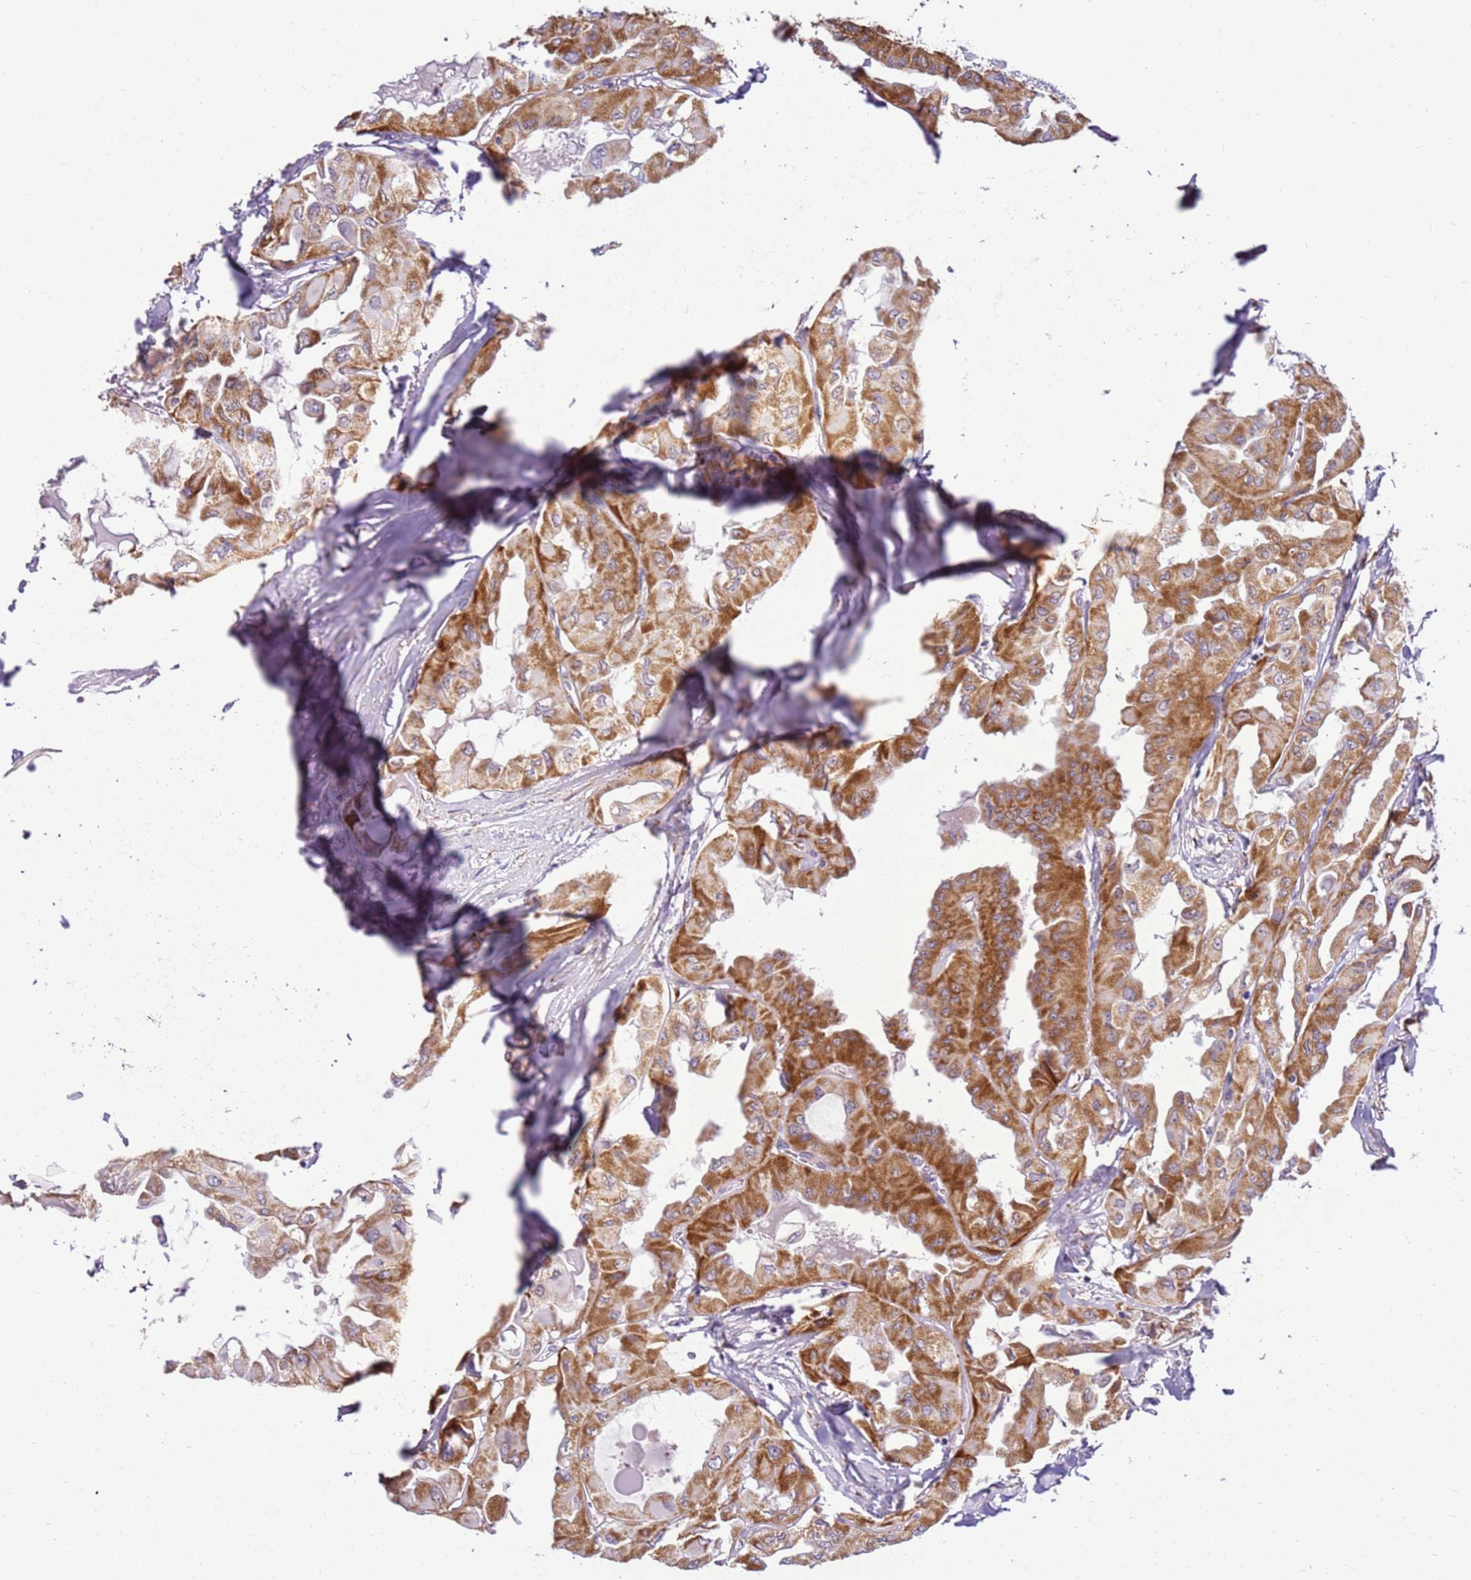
{"staining": {"intensity": "moderate", "quantity": ">75%", "location": "cytoplasmic/membranous"}, "tissue": "thyroid cancer", "cell_type": "Tumor cells", "image_type": "cancer", "snomed": [{"axis": "morphology", "description": "Normal tissue, NOS"}, {"axis": "morphology", "description": "Papillary adenocarcinoma, NOS"}, {"axis": "topography", "description": "Thyroid gland"}], "caption": "This is a micrograph of immunohistochemistry (IHC) staining of papillary adenocarcinoma (thyroid), which shows moderate staining in the cytoplasmic/membranous of tumor cells.", "gene": "SMIM4", "patient": {"sex": "female", "age": 59}}